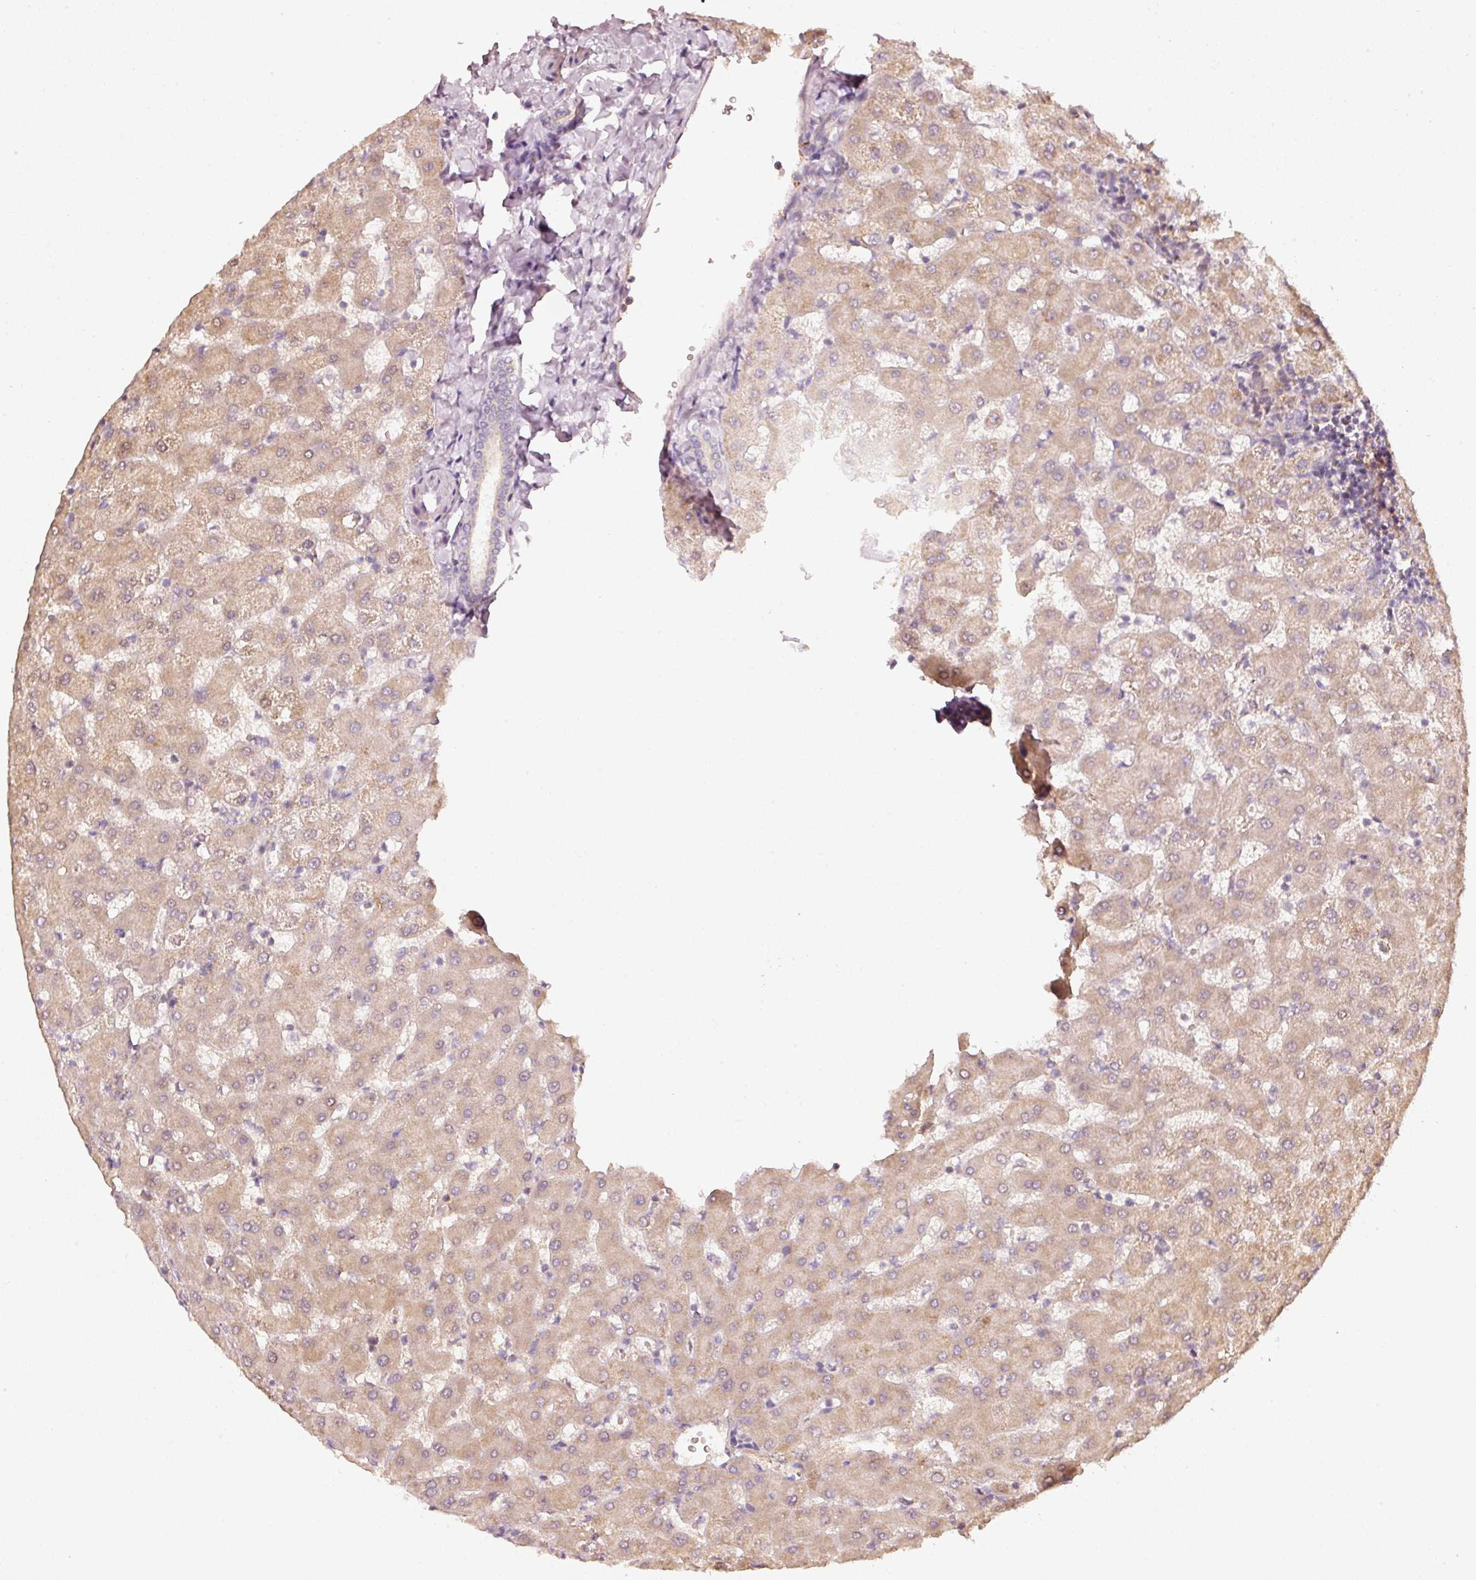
{"staining": {"intensity": "negative", "quantity": "none", "location": "none"}, "tissue": "liver", "cell_type": "Cholangiocytes", "image_type": "normal", "snomed": [{"axis": "morphology", "description": "Normal tissue, NOS"}, {"axis": "topography", "description": "Liver"}], "caption": "Immunohistochemistry of normal liver exhibits no positivity in cholangiocytes.", "gene": "ARHGAP22", "patient": {"sex": "female", "age": 63}}